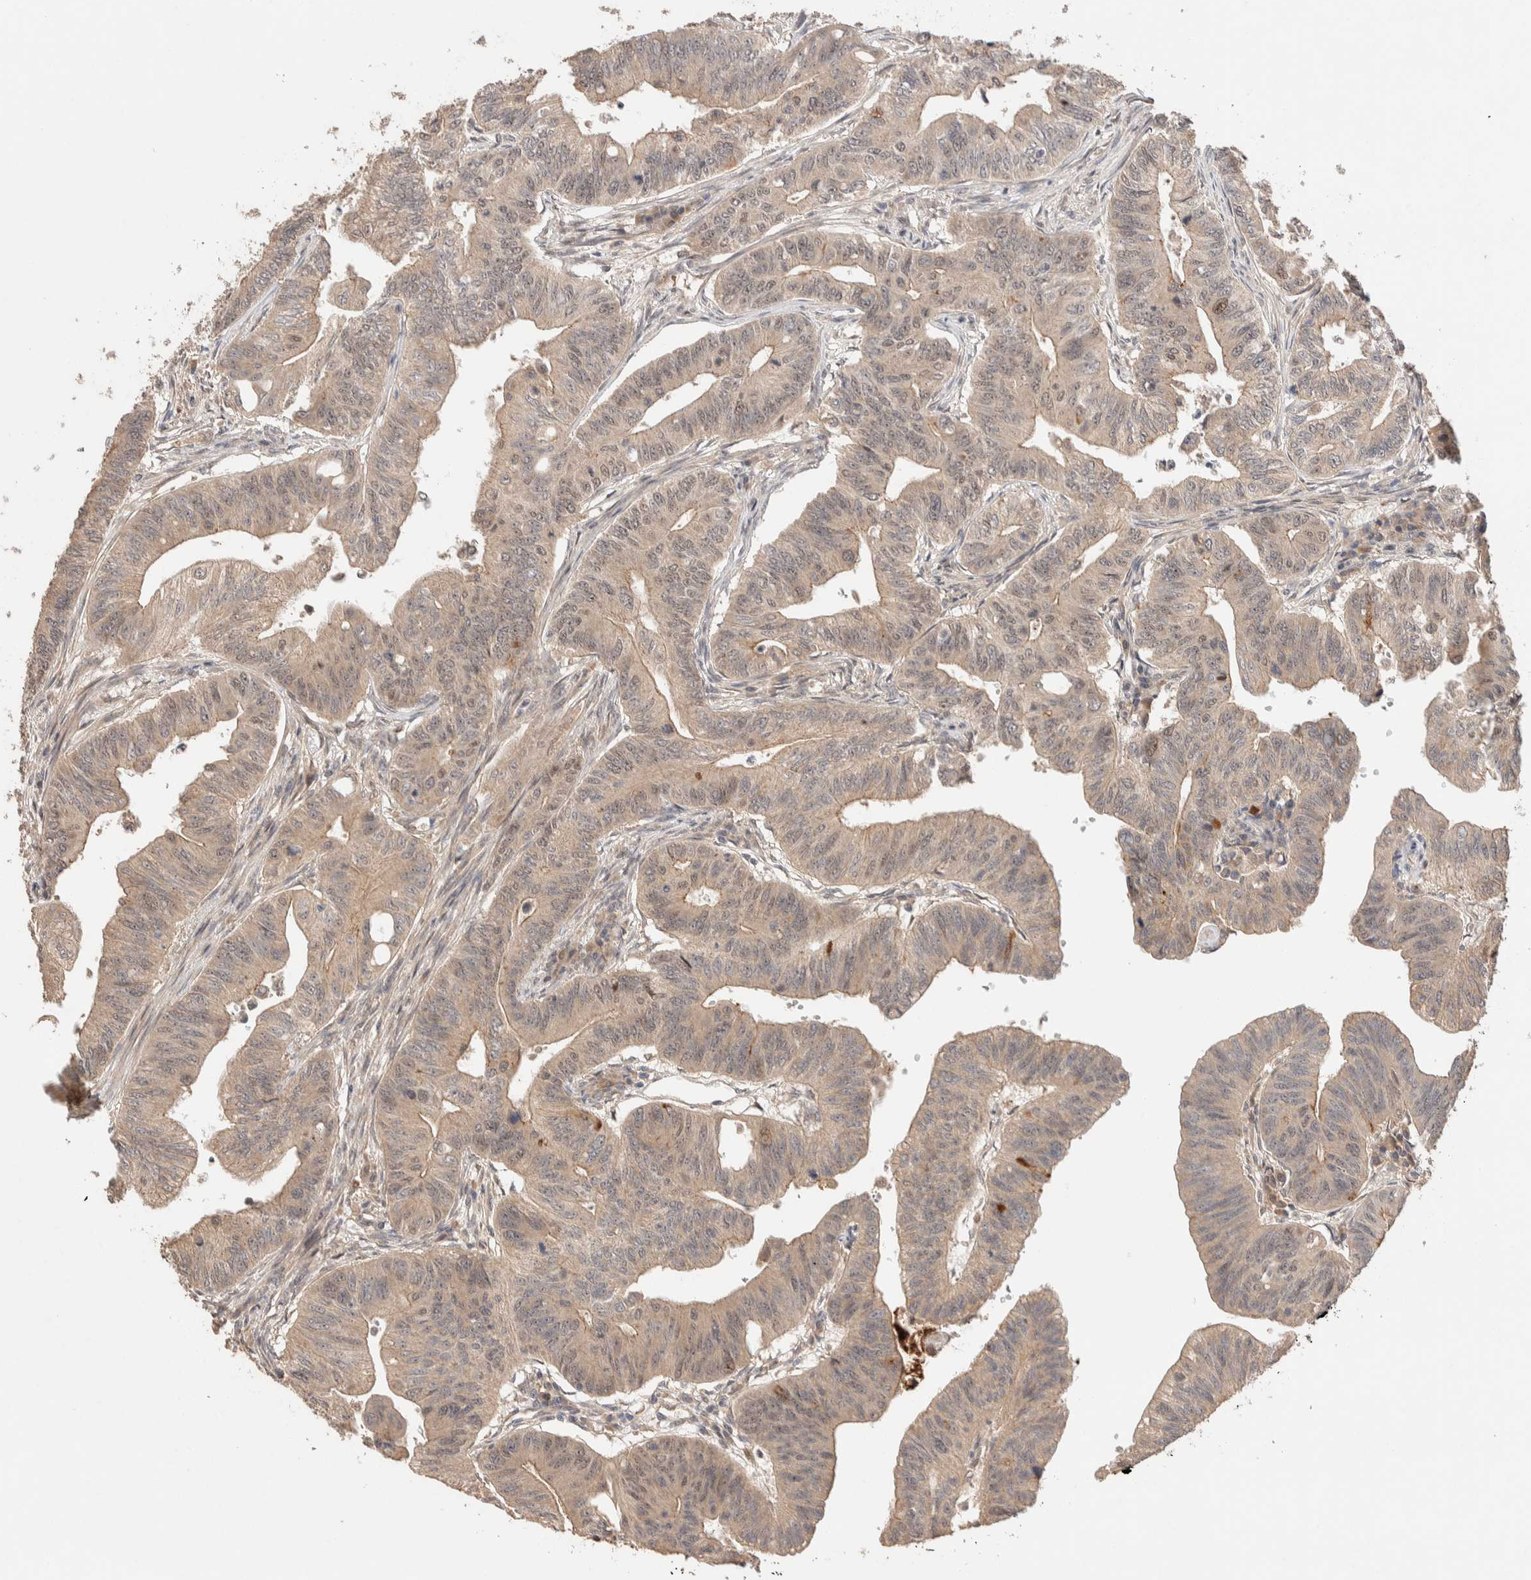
{"staining": {"intensity": "weak", "quantity": ">75%", "location": "cytoplasmic/membranous,nuclear"}, "tissue": "colorectal cancer", "cell_type": "Tumor cells", "image_type": "cancer", "snomed": [{"axis": "morphology", "description": "Adenoma, NOS"}, {"axis": "morphology", "description": "Adenocarcinoma, NOS"}, {"axis": "topography", "description": "Colon"}], "caption": "Protein staining reveals weak cytoplasmic/membranous and nuclear expression in about >75% of tumor cells in colorectal adenoma. The staining was performed using DAB (3,3'-diaminobenzidine) to visualize the protein expression in brown, while the nuclei were stained in blue with hematoxylin (Magnification: 20x).", "gene": "PRDM15", "patient": {"sex": "male", "age": 79}}